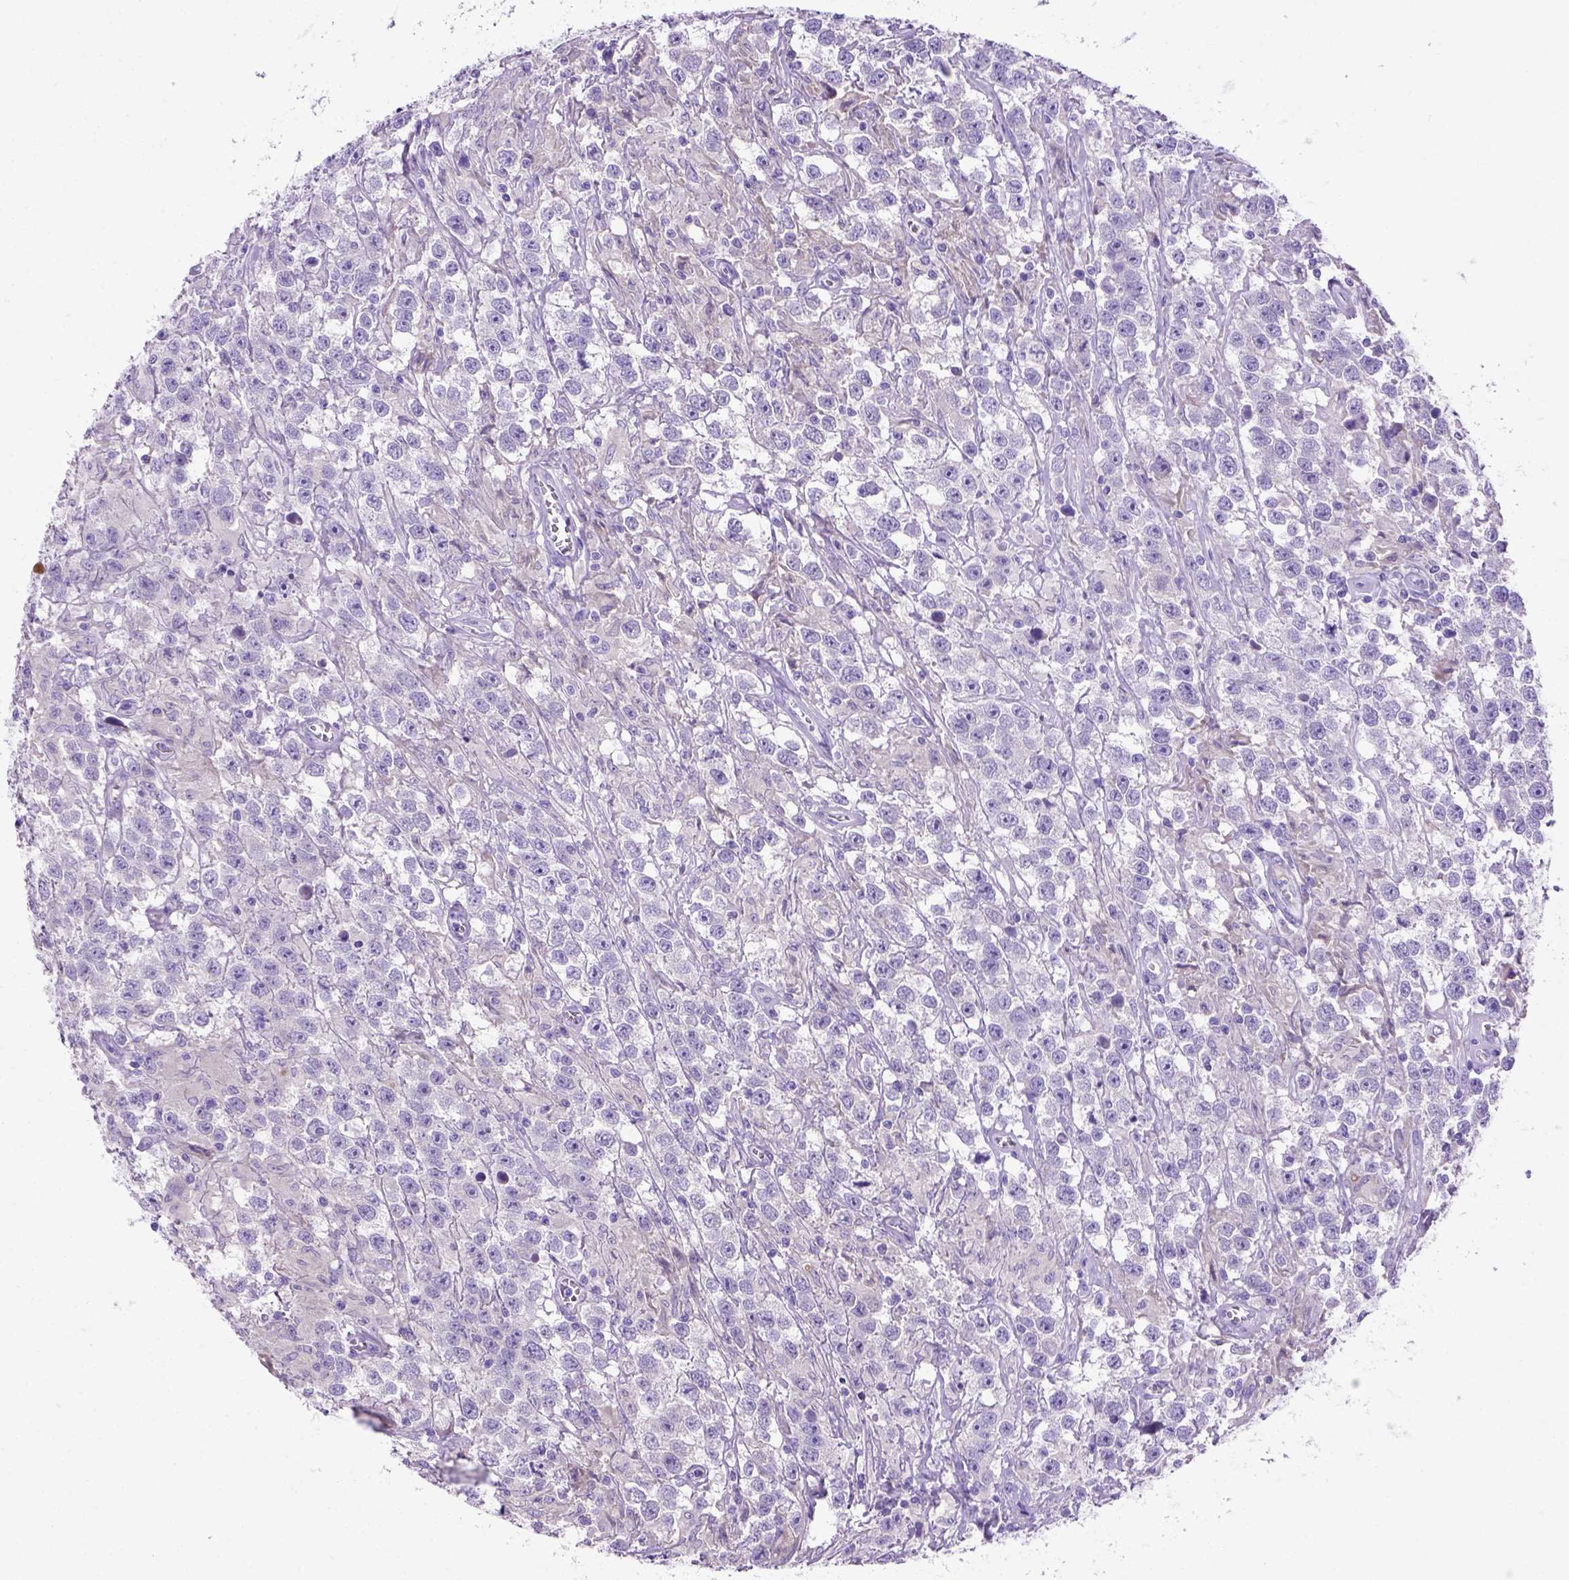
{"staining": {"intensity": "negative", "quantity": "none", "location": "none"}, "tissue": "testis cancer", "cell_type": "Tumor cells", "image_type": "cancer", "snomed": [{"axis": "morphology", "description": "Seminoma, NOS"}, {"axis": "topography", "description": "Testis"}], "caption": "Histopathology image shows no protein expression in tumor cells of seminoma (testis) tissue. (DAB IHC visualized using brightfield microscopy, high magnification).", "gene": "SIRPD", "patient": {"sex": "male", "age": 43}}